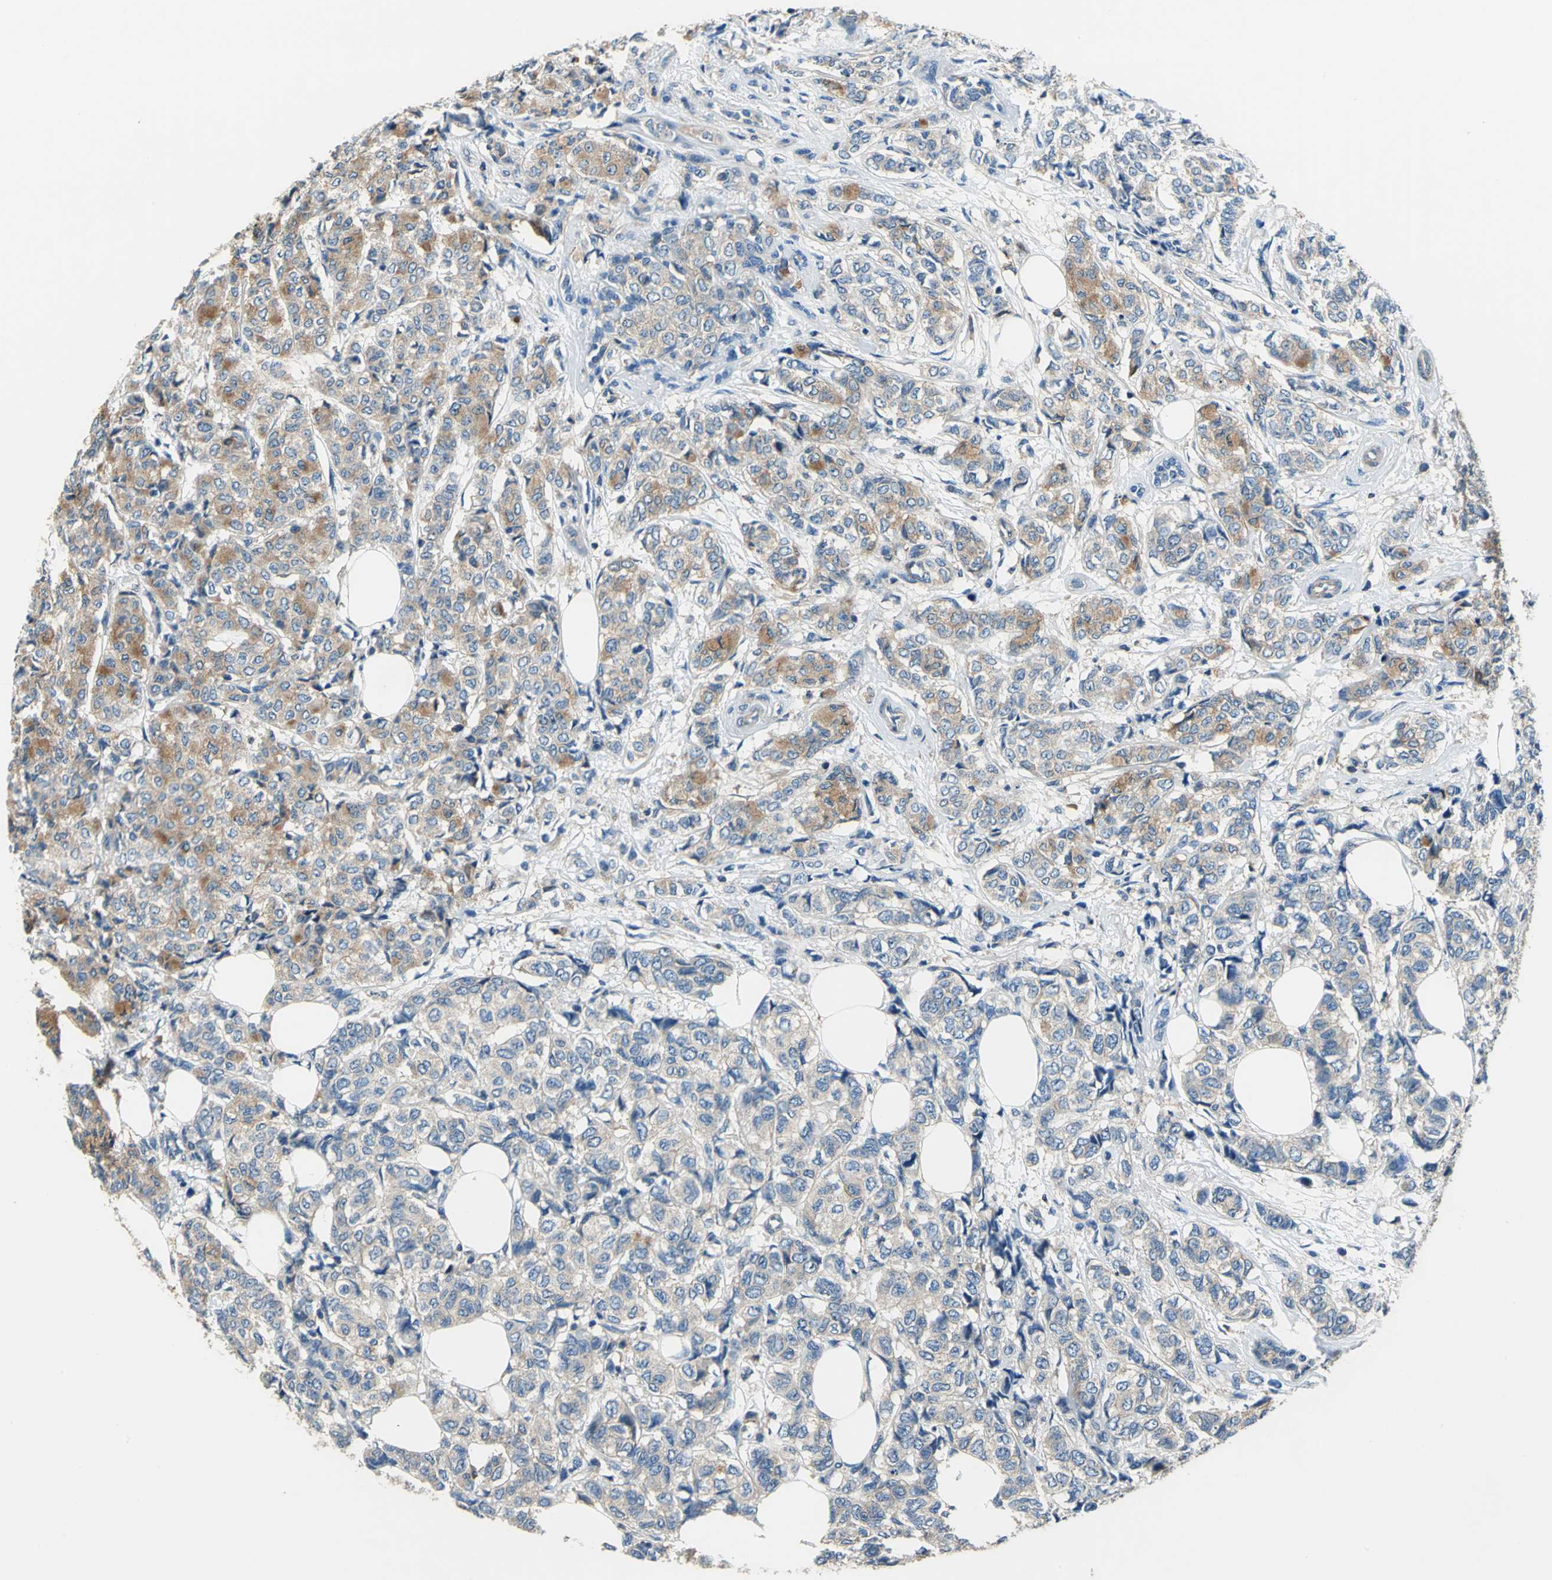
{"staining": {"intensity": "moderate", "quantity": "25%-75%", "location": "cytoplasmic/membranous"}, "tissue": "breast cancer", "cell_type": "Tumor cells", "image_type": "cancer", "snomed": [{"axis": "morphology", "description": "Lobular carcinoma"}, {"axis": "topography", "description": "Breast"}], "caption": "Brown immunohistochemical staining in human lobular carcinoma (breast) demonstrates moderate cytoplasmic/membranous expression in about 25%-75% of tumor cells.", "gene": "DDX3Y", "patient": {"sex": "female", "age": 60}}